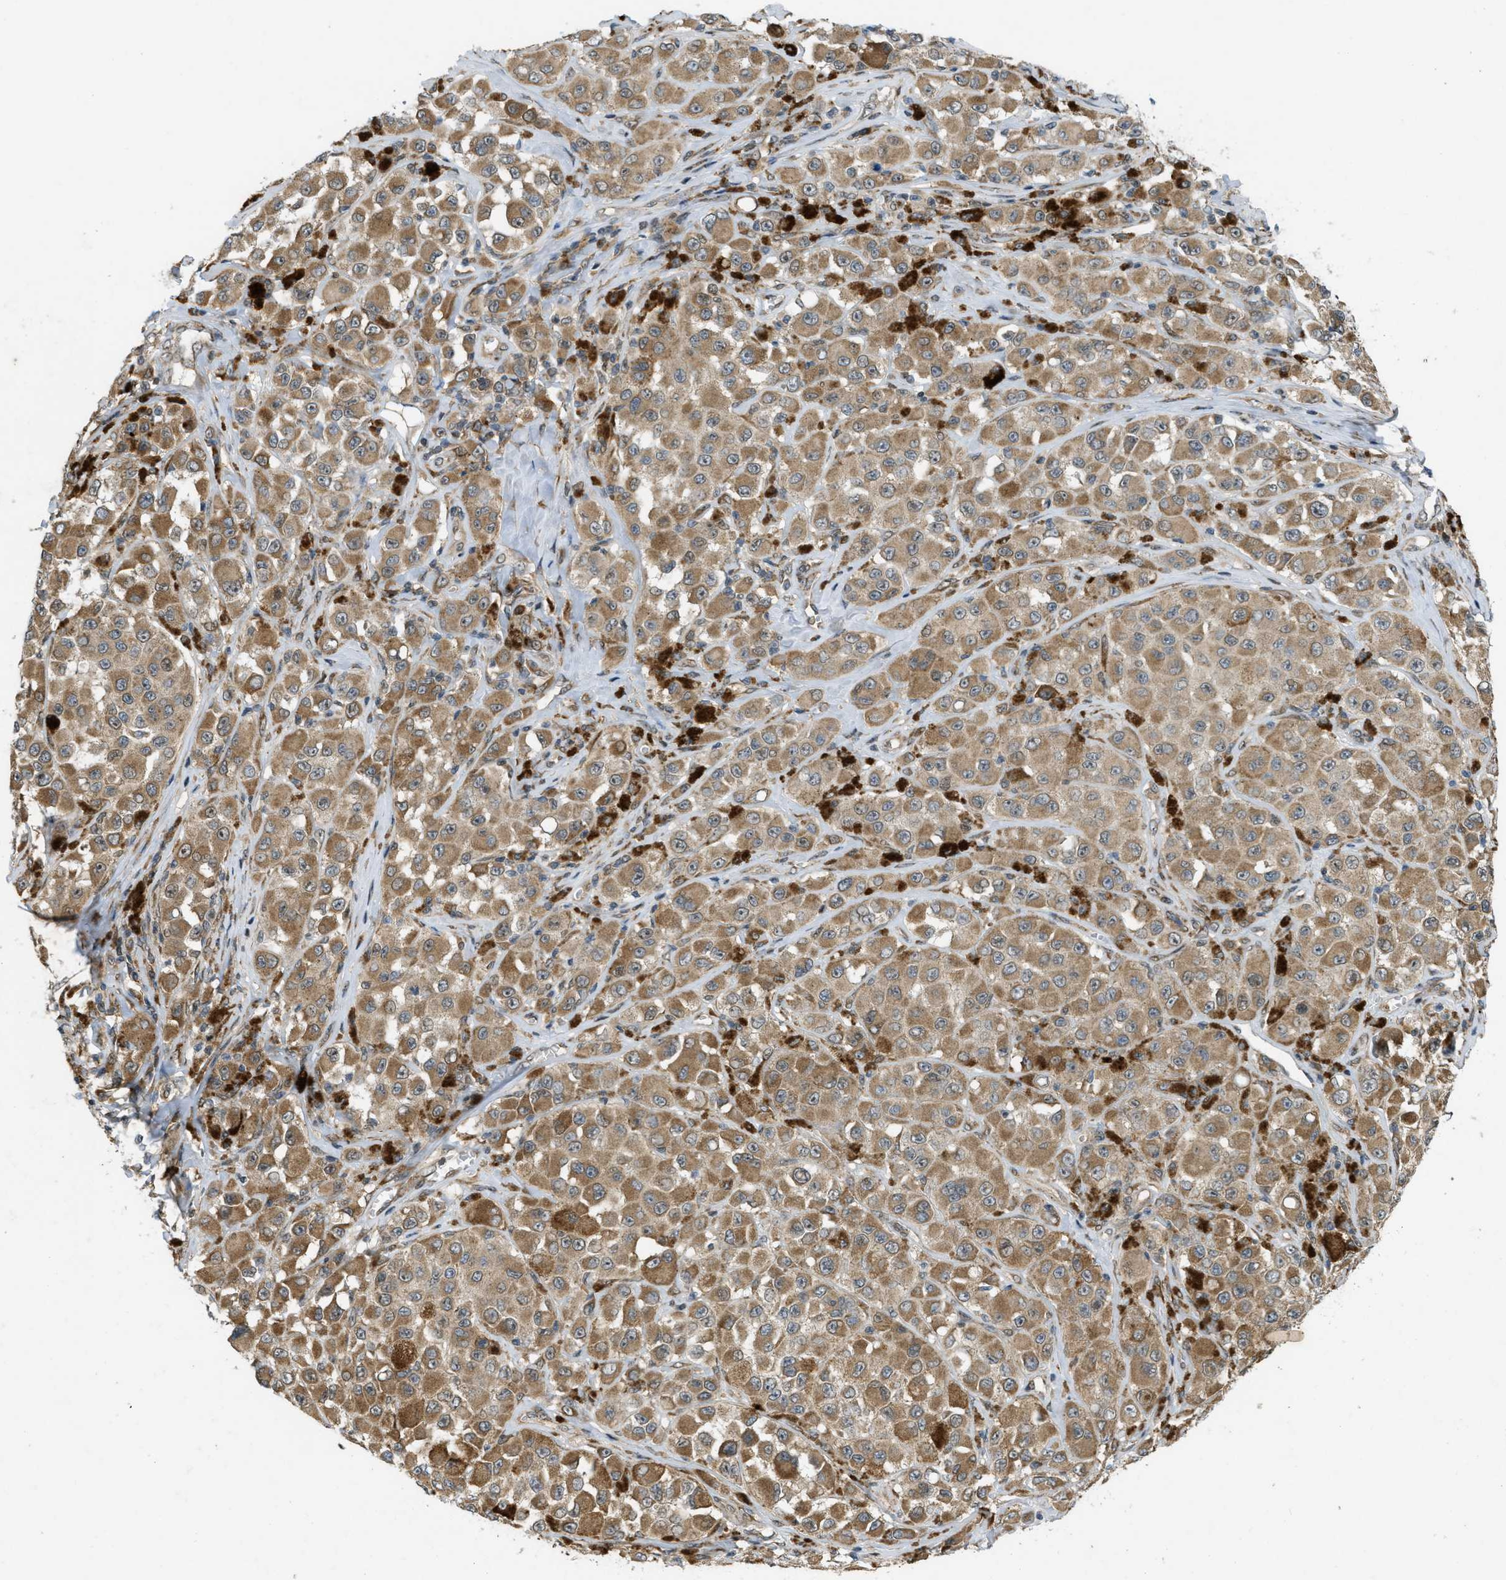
{"staining": {"intensity": "moderate", "quantity": ">75%", "location": "cytoplasmic/membranous"}, "tissue": "melanoma", "cell_type": "Tumor cells", "image_type": "cancer", "snomed": [{"axis": "morphology", "description": "Malignant melanoma, NOS"}, {"axis": "topography", "description": "Skin"}], "caption": "Protein staining of malignant melanoma tissue exhibits moderate cytoplasmic/membranous positivity in about >75% of tumor cells.", "gene": "IFNLR1", "patient": {"sex": "male", "age": 84}}